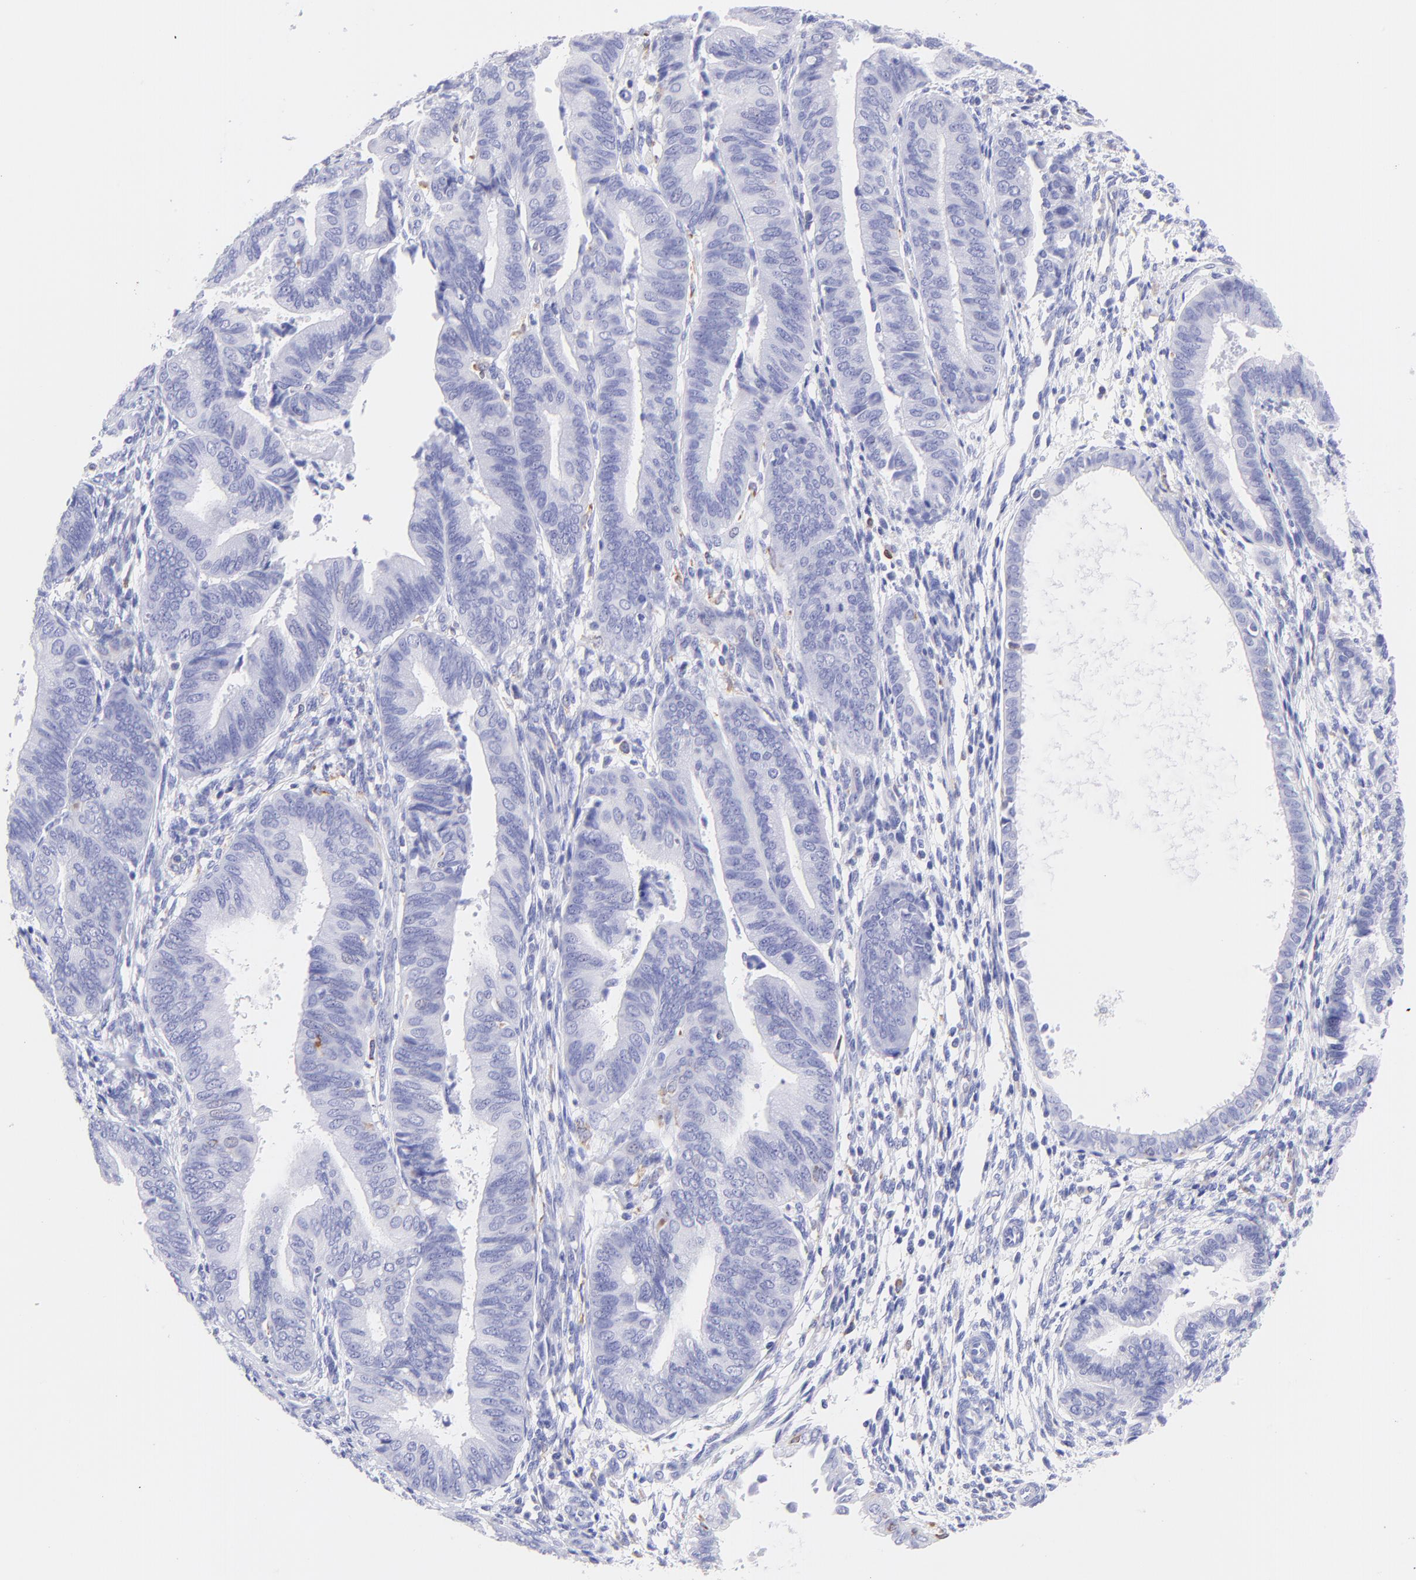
{"staining": {"intensity": "negative", "quantity": "none", "location": "none"}, "tissue": "endometrial cancer", "cell_type": "Tumor cells", "image_type": "cancer", "snomed": [{"axis": "morphology", "description": "Adenocarcinoma, NOS"}, {"axis": "topography", "description": "Endometrium"}], "caption": "Immunohistochemistry (IHC) micrograph of neoplastic tissue: human endometrial cancer (adenocarcinoma) stained with DAB shows no significant protein staining in tumor cells.", "gene": "IRAG2", "patient": {"sex": "female", "age": 63}}